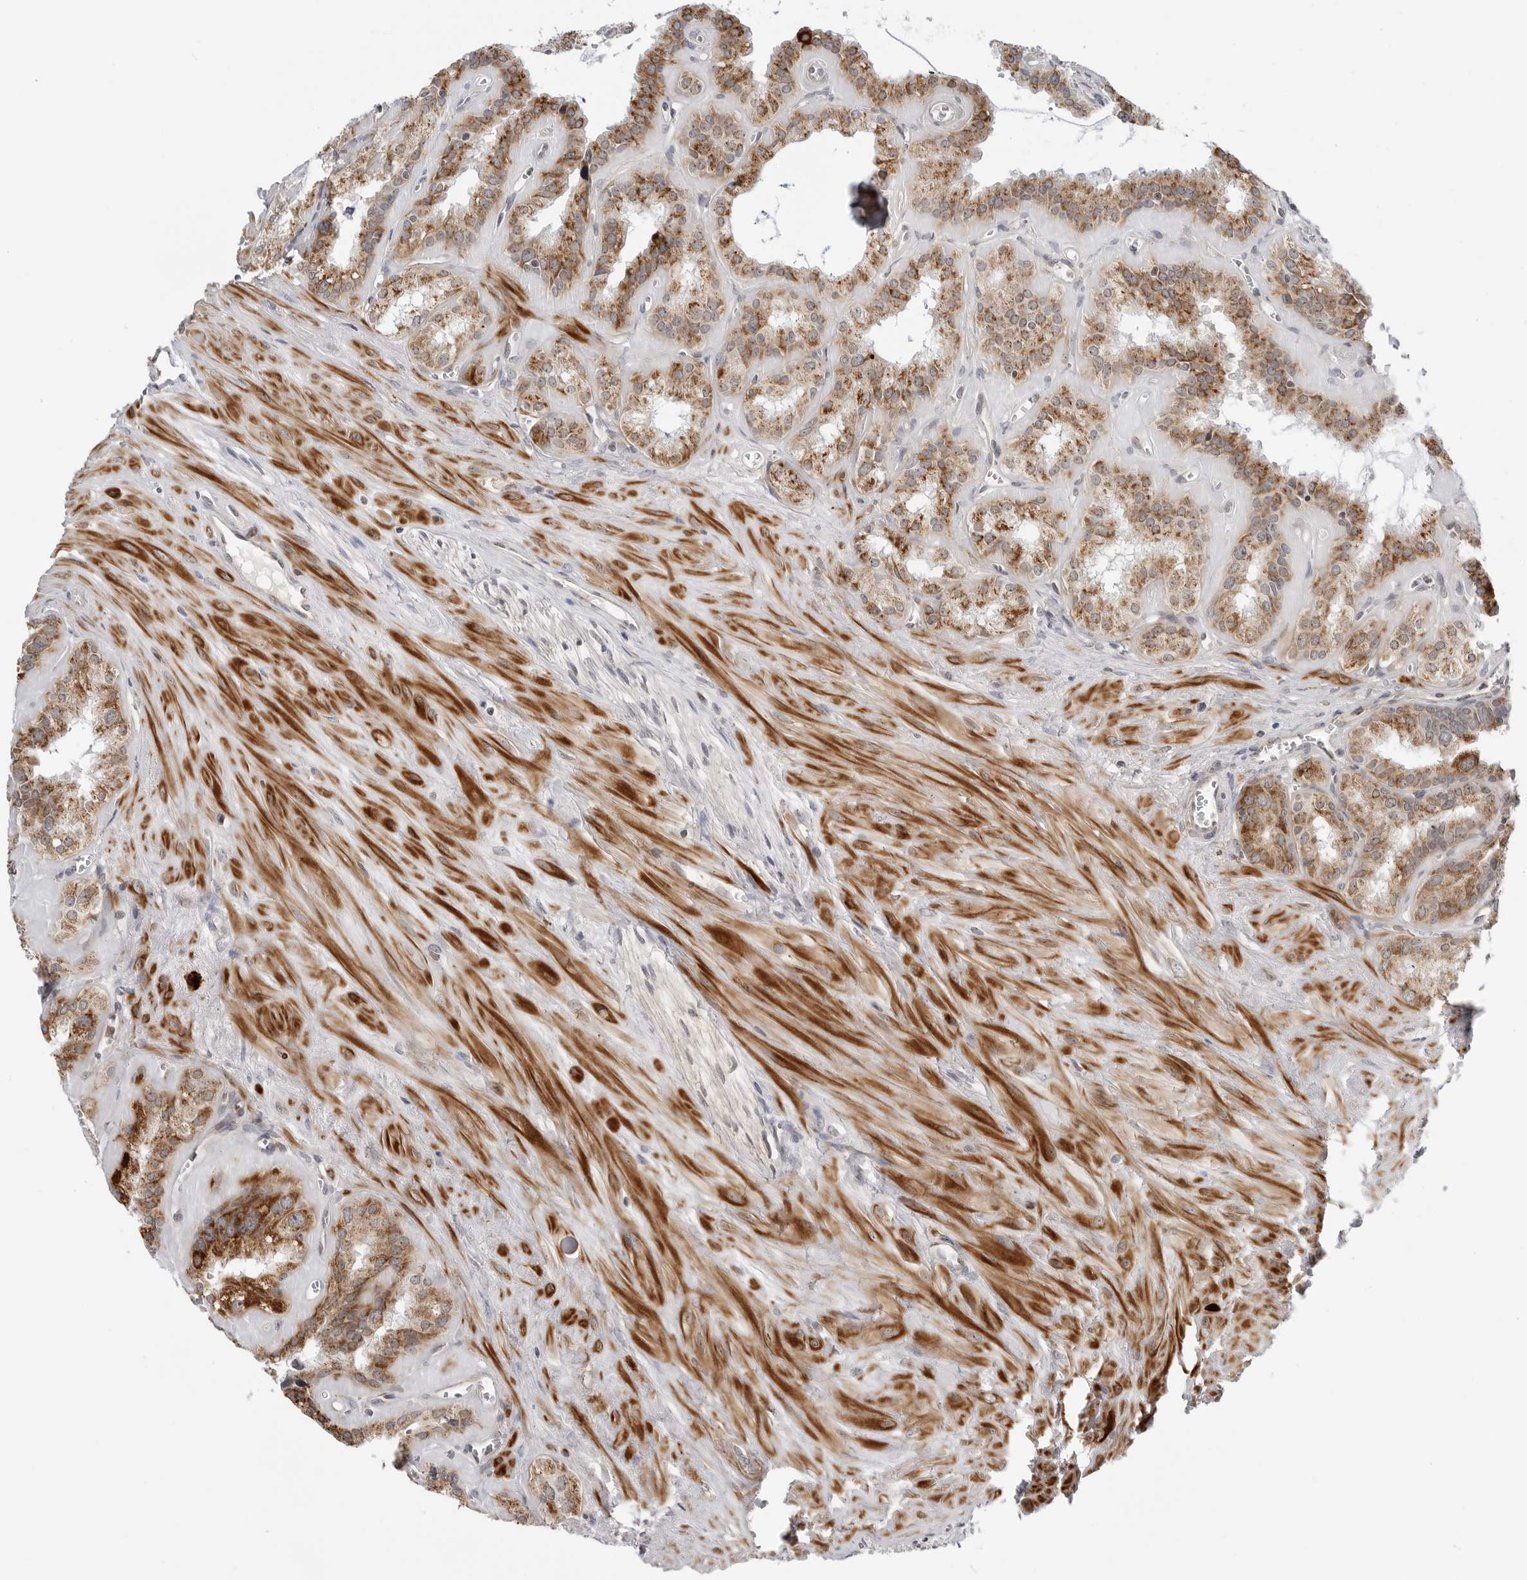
{"staining": {"intensity": "moderate", "quantity": ">75%", "location": "cytoplasmic/membranous"}, "tissue": "seminal vesicle", "cell_type": "Glandular cells", "image_type": "normal", "snomed": [{"axis": "morphology", "description": "Normal tissue, NOS"}, {"axis": "topography", "description": "Prostate"}, {"axis": "topography", "description": "Seminal veicle"}], "caption": "Brown immunohistochemical staining in benign human seminal vesicle displays moderate cytoplasmic/membranous expression in about >75% of glandular cells.", "gene": "PEX2", "patient": {"sex": "male", "age": 59}}